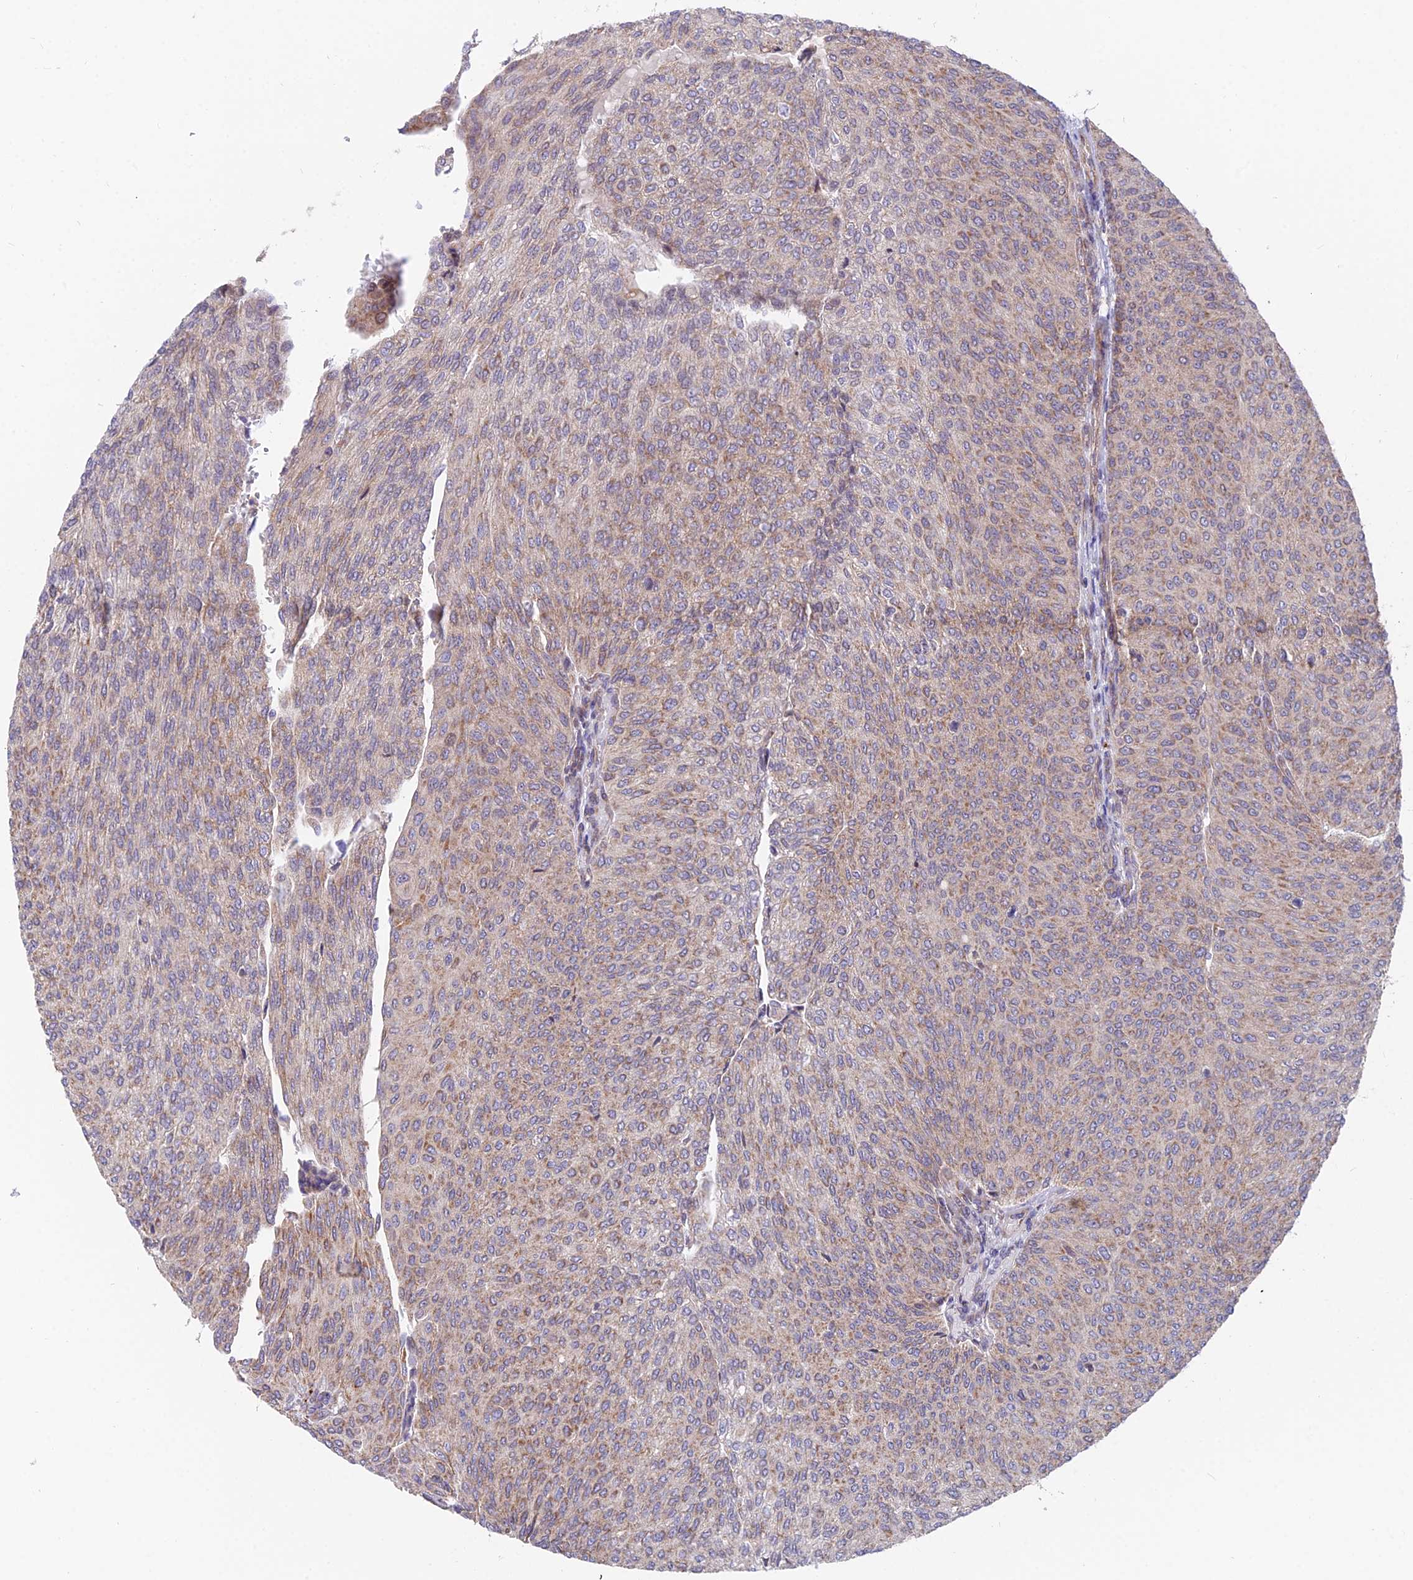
{"staining": {"intensity": "moderate", "quantity": "25%-75%", "location": "cytoplasmic/membranous"}, "tissue": "urothelial cancer", "cell_type": "Tumor cells", "image_type": "cancer", "snomed": [{"axis": "morphology", "description": "Urothelial carcinoma, High grade"}, {"axis": "topography", "description": "Urinary bladder"}], "caption": "The histopathology image exhibits a brown stain indicating the presence of a protein in the cytoplasmic/membranous of tumor cells in high-grade urothelial carcinoma.", "gene": "TBC1D20", "patient": {"sex": "female", "age": 79}}